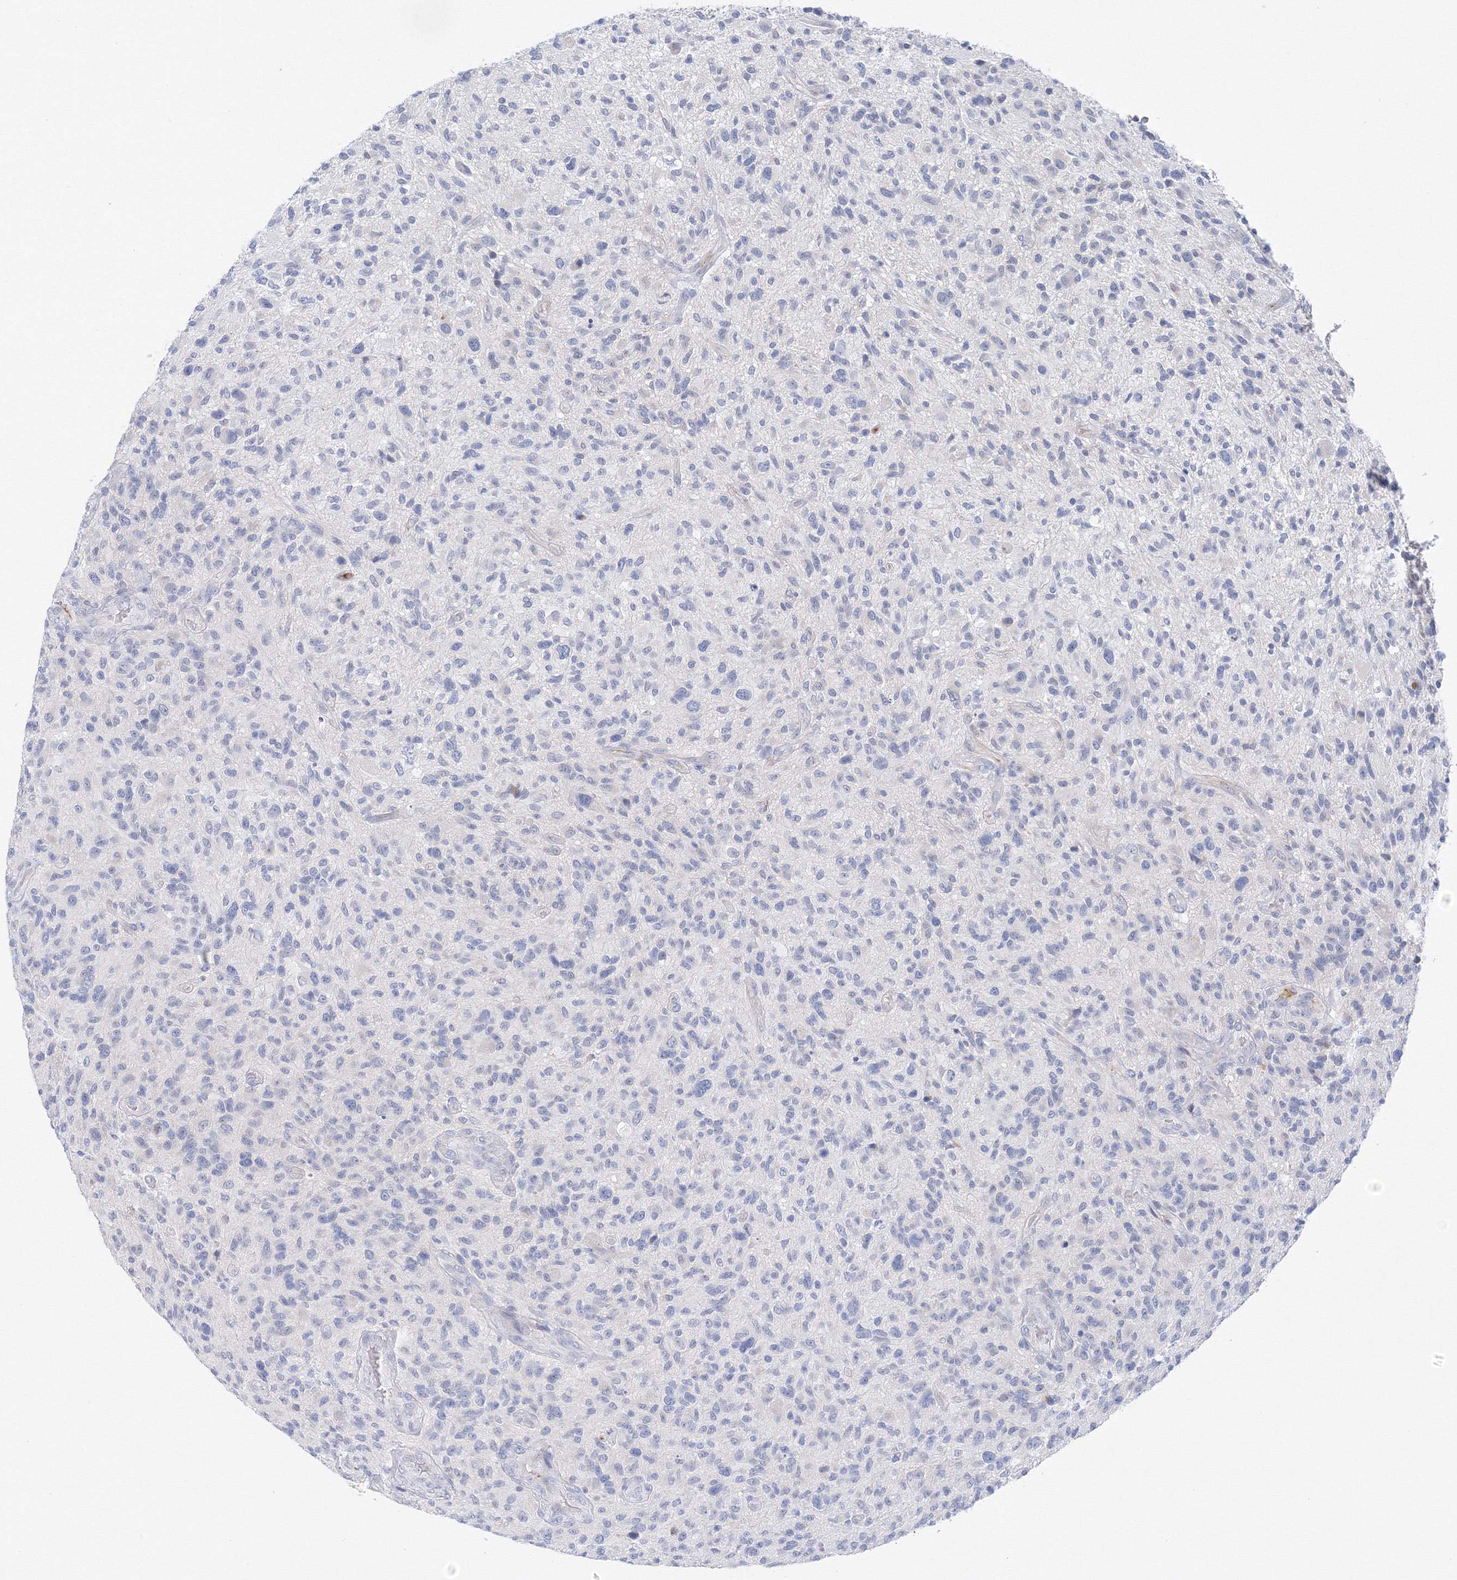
{"staining": {"intensity": "negative", "quantity": "none", "location": "none"}, "tissue": "glioma", "cell_type": "Tumor cells", "image_type": "cancer", "snomed": [{"axis": "morphology", "description": "Glioma, malignant, High grade"}, {"axis": "topography", "description": "Brain"}], "caption": "There is no significant positivity in tumor cells of glioma. (DAB immunohistochemistry, high magnification).", "gene": "TAMM41", "patient": {"sex": "male", "age": 47}}